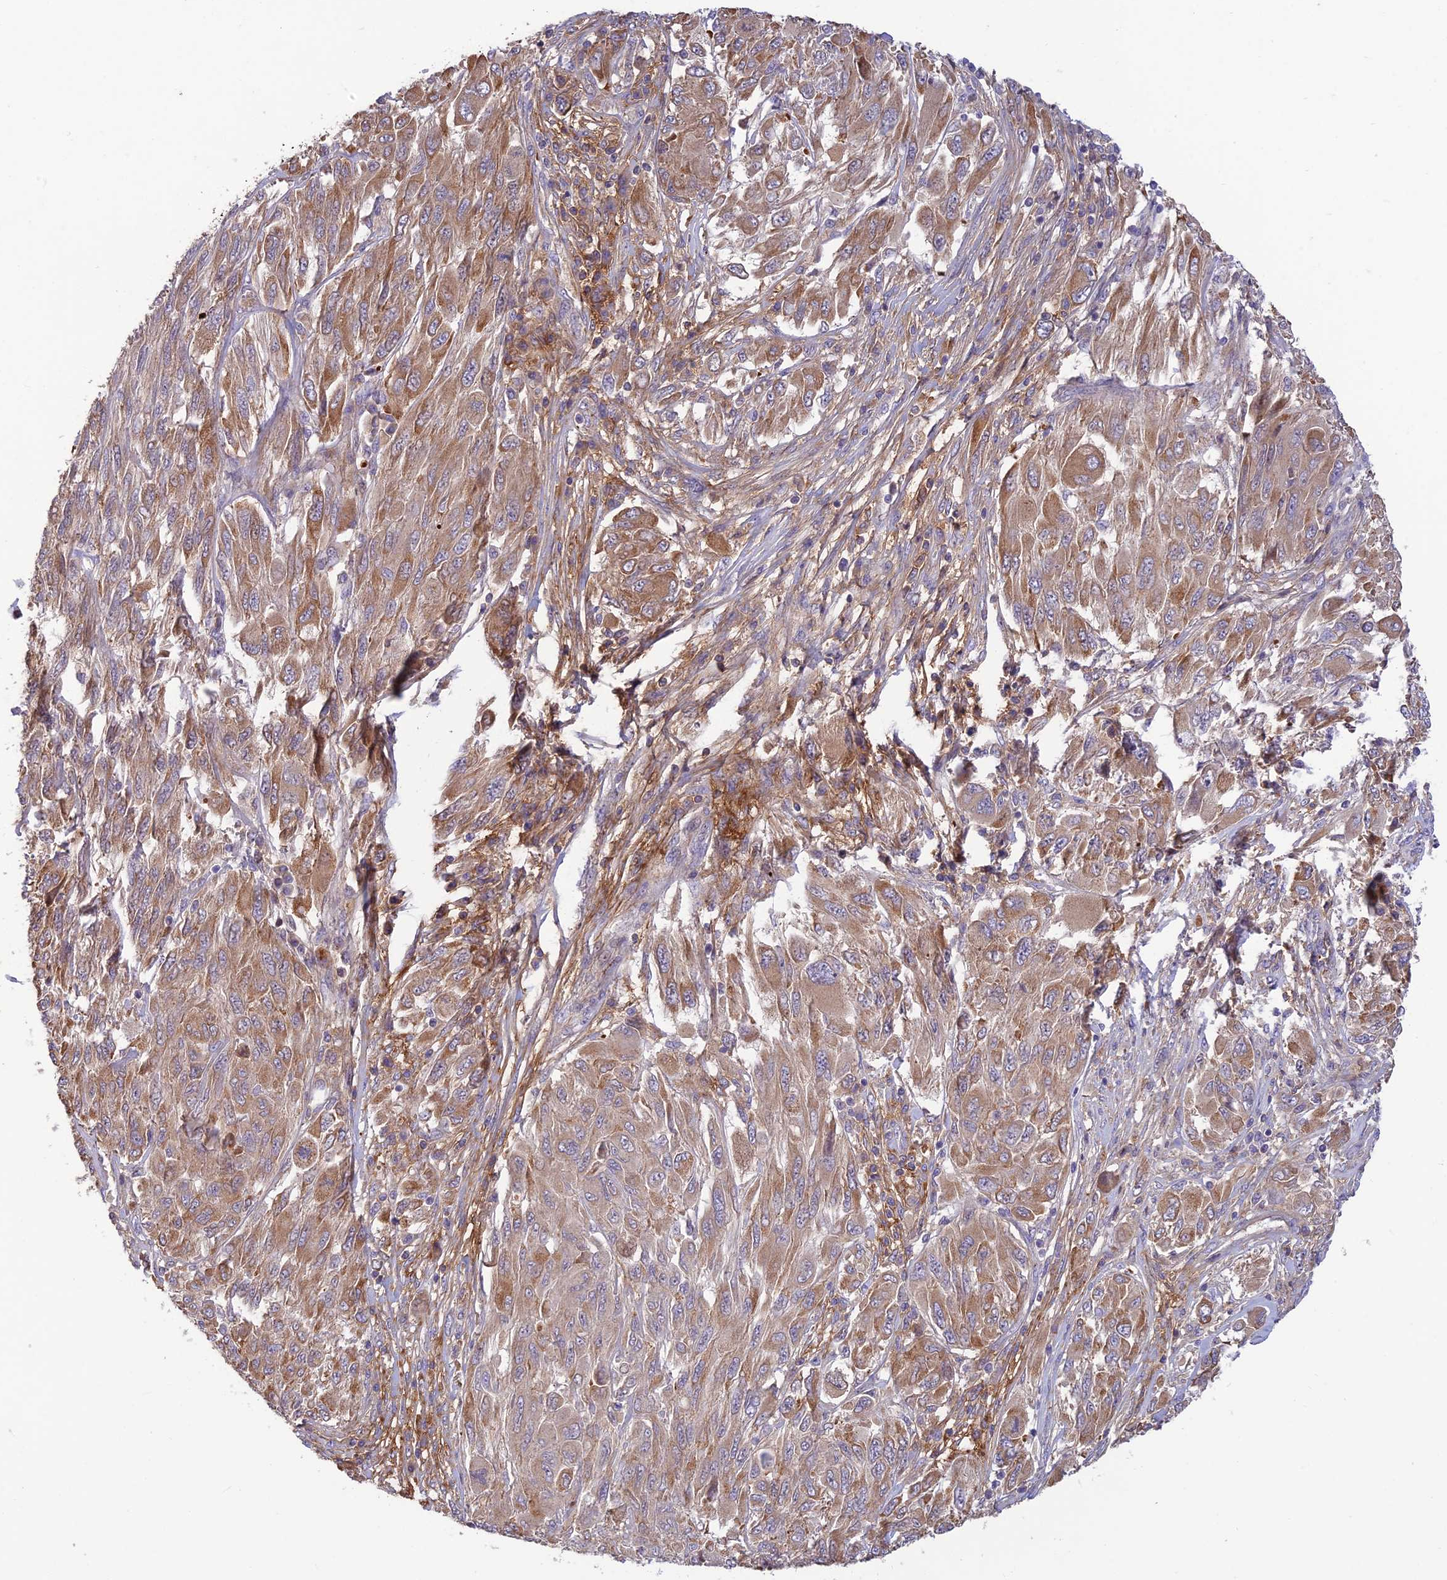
{"staining": {"intensity": "moderate", "quantity": ">75%", "location": "cytoplasmic/membranous"}, "tissue": "melanoma", "cell_type": "Tumor cells", "image_type": "cancer", "snomed": [{"axis": "morphology", "description": "Malignant melanoma, NOS"}, {"axis": "topography", "description": "Skin"}], "caption": "Melanoma tissue reveals moderate cytoplasmic/membranous staining in approximately >75% of tumor cells, visualized by immunohistochemistry. (brown staining indicates protein expression, while blue staining denotes nuclei).", "gene": "ST8SIA5", "patient": {"sex": "female", "age": 91}}